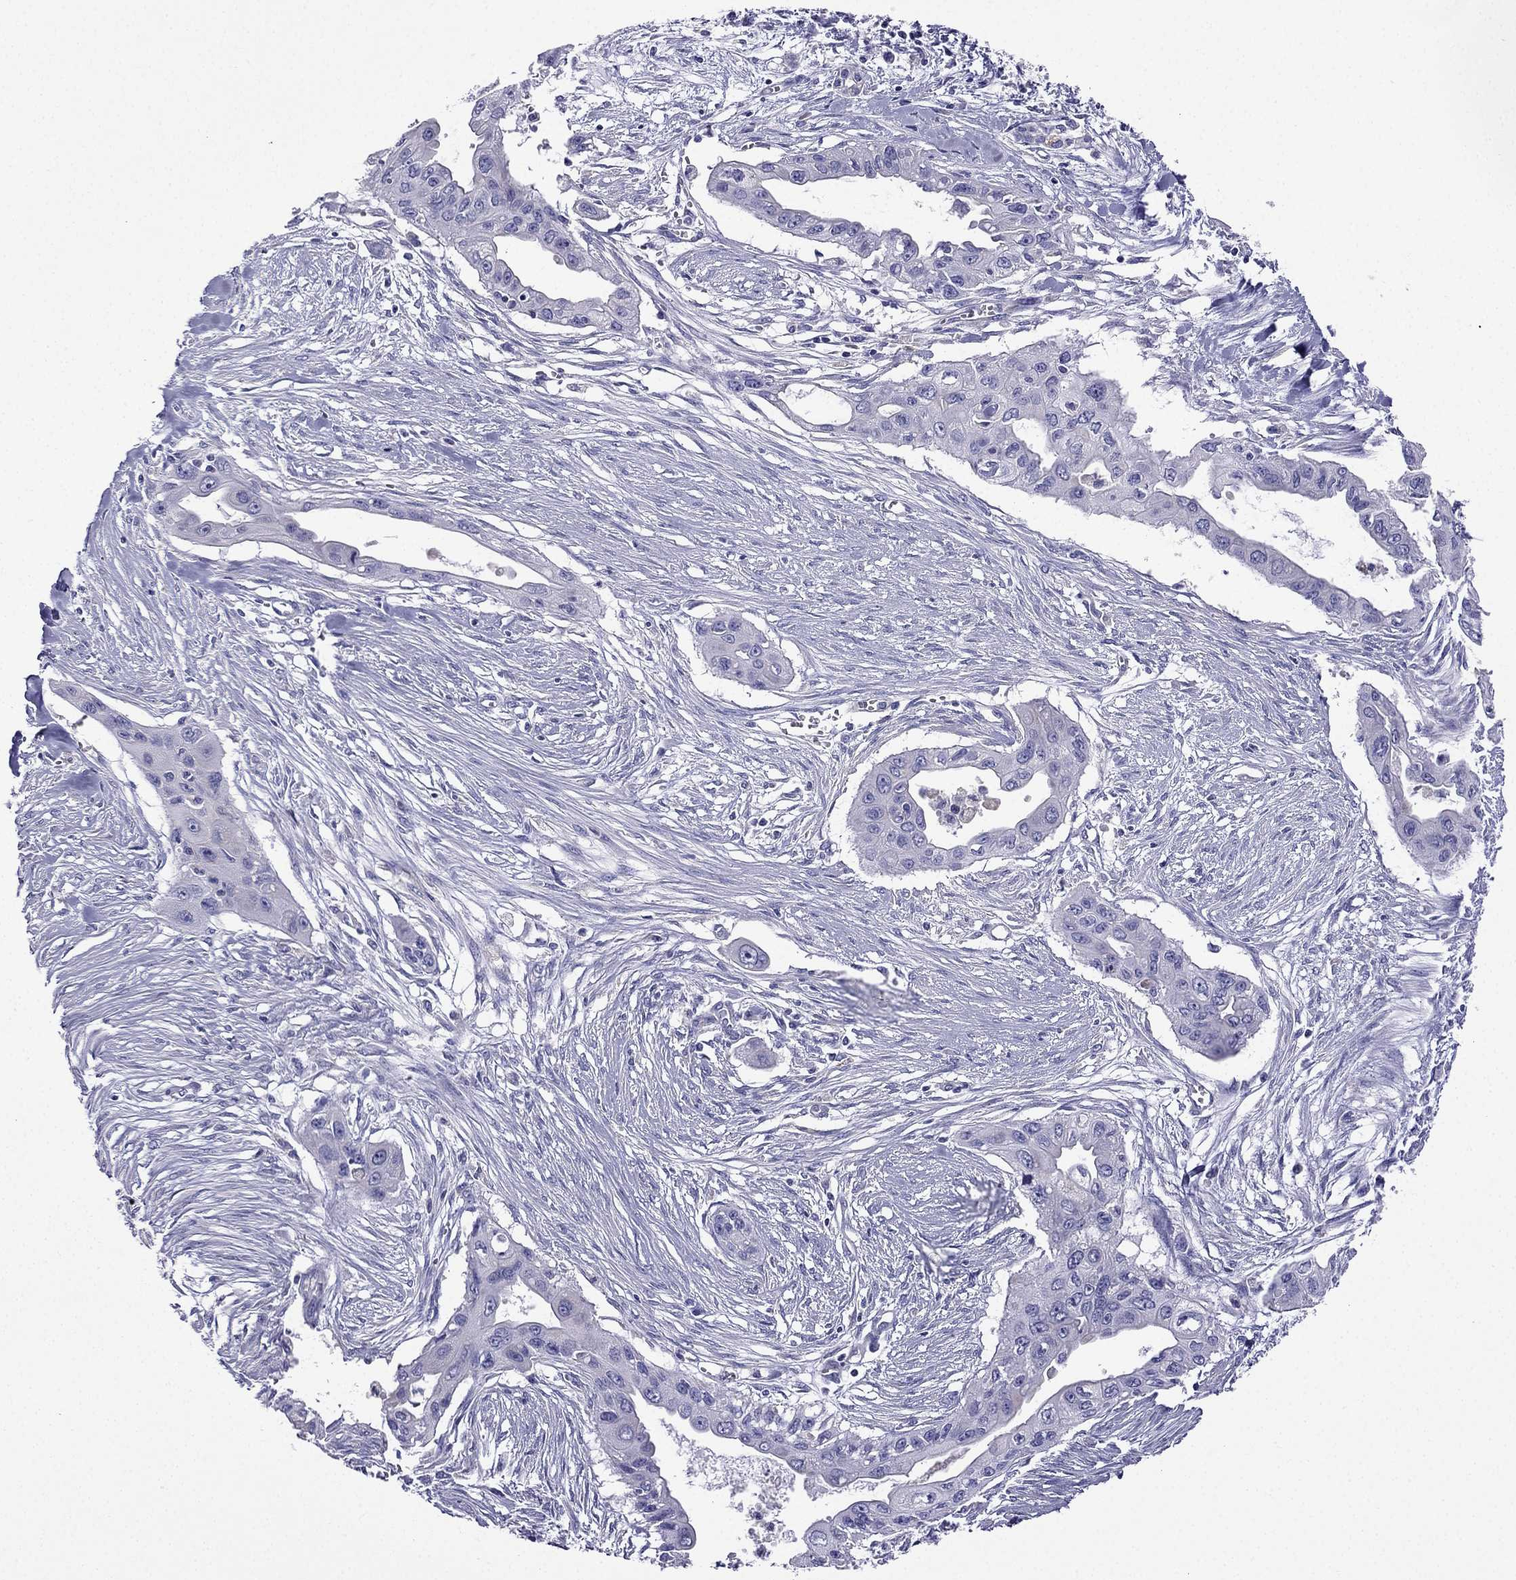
{"staining": {"intensity": "negative", "quantity": "none", "location": "none"}, "tissue": "pancreatic cancer", "cell_type": "Tumor cells", "image_type": "cancer", "snomed": [{"axis": "morphology", "description": "Adenocarcinoma, NOS"}, {"axis": "topography", "description": "Pancreas"}], "caption": "Adenocarcinoma (pancreatic) was stained to show a protein in brown. There is no significant positivity in tumor cells.", "gene": "KIF5A", "patient": {"sex": "male", "age": 60}}